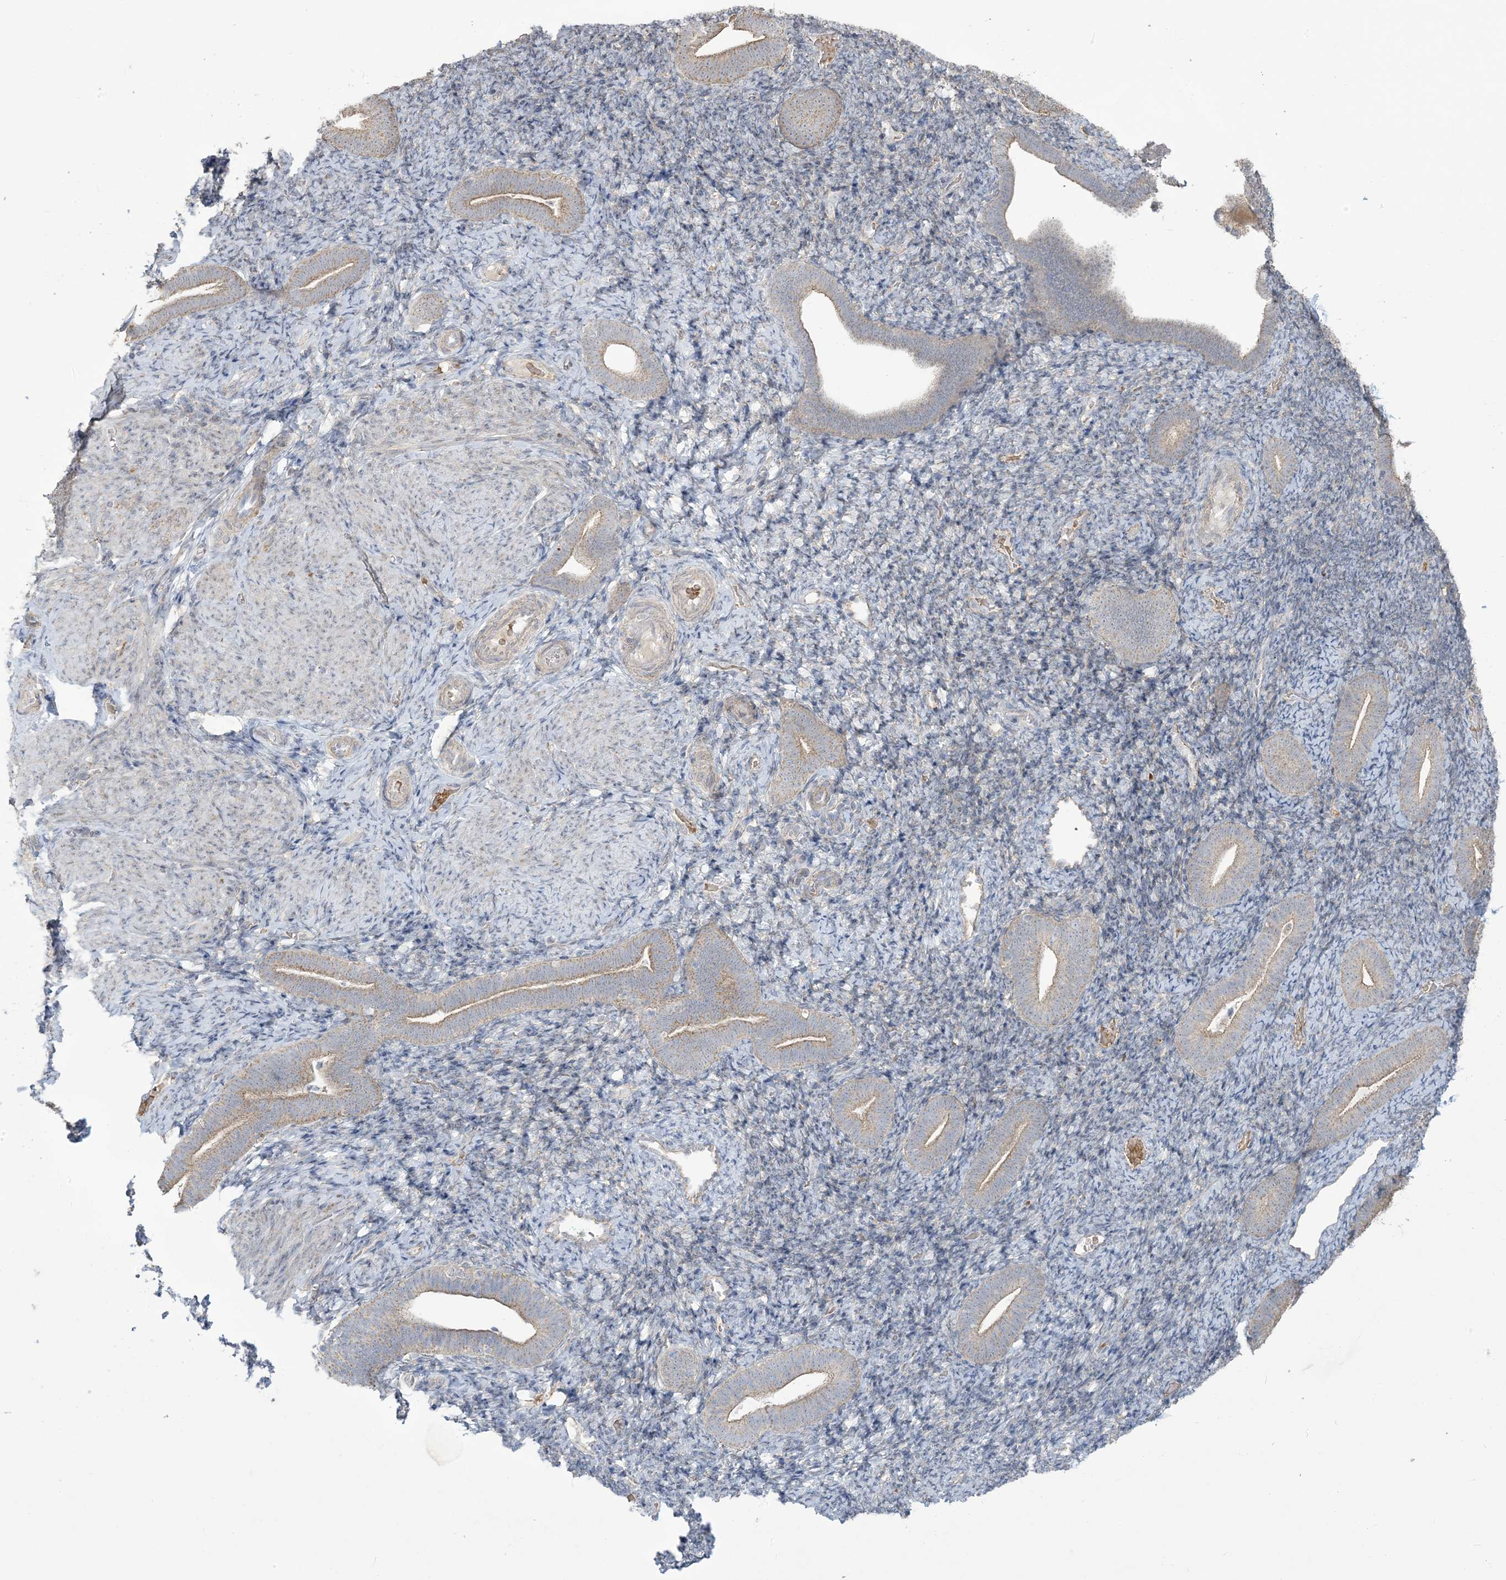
{"staining": {"intensity": "negative", "quantity": "none", "location": "none"}, "tissue": "endometrium", "cell_type": "Cells in endometrial stroma", "image_type": "normal", "snomed": [{"axis": "morphology", "description": "Normal tissue, NOS"}, {"axis": "topography", "description": "Endometrium"}], "caption": "This is an immunohistochemistry photomicrograph of normal human endometrium. There is no expression in cells in endometrial stroma.", "gene": "KLHL18", "patient": {"sex": "female", "age": 51}}